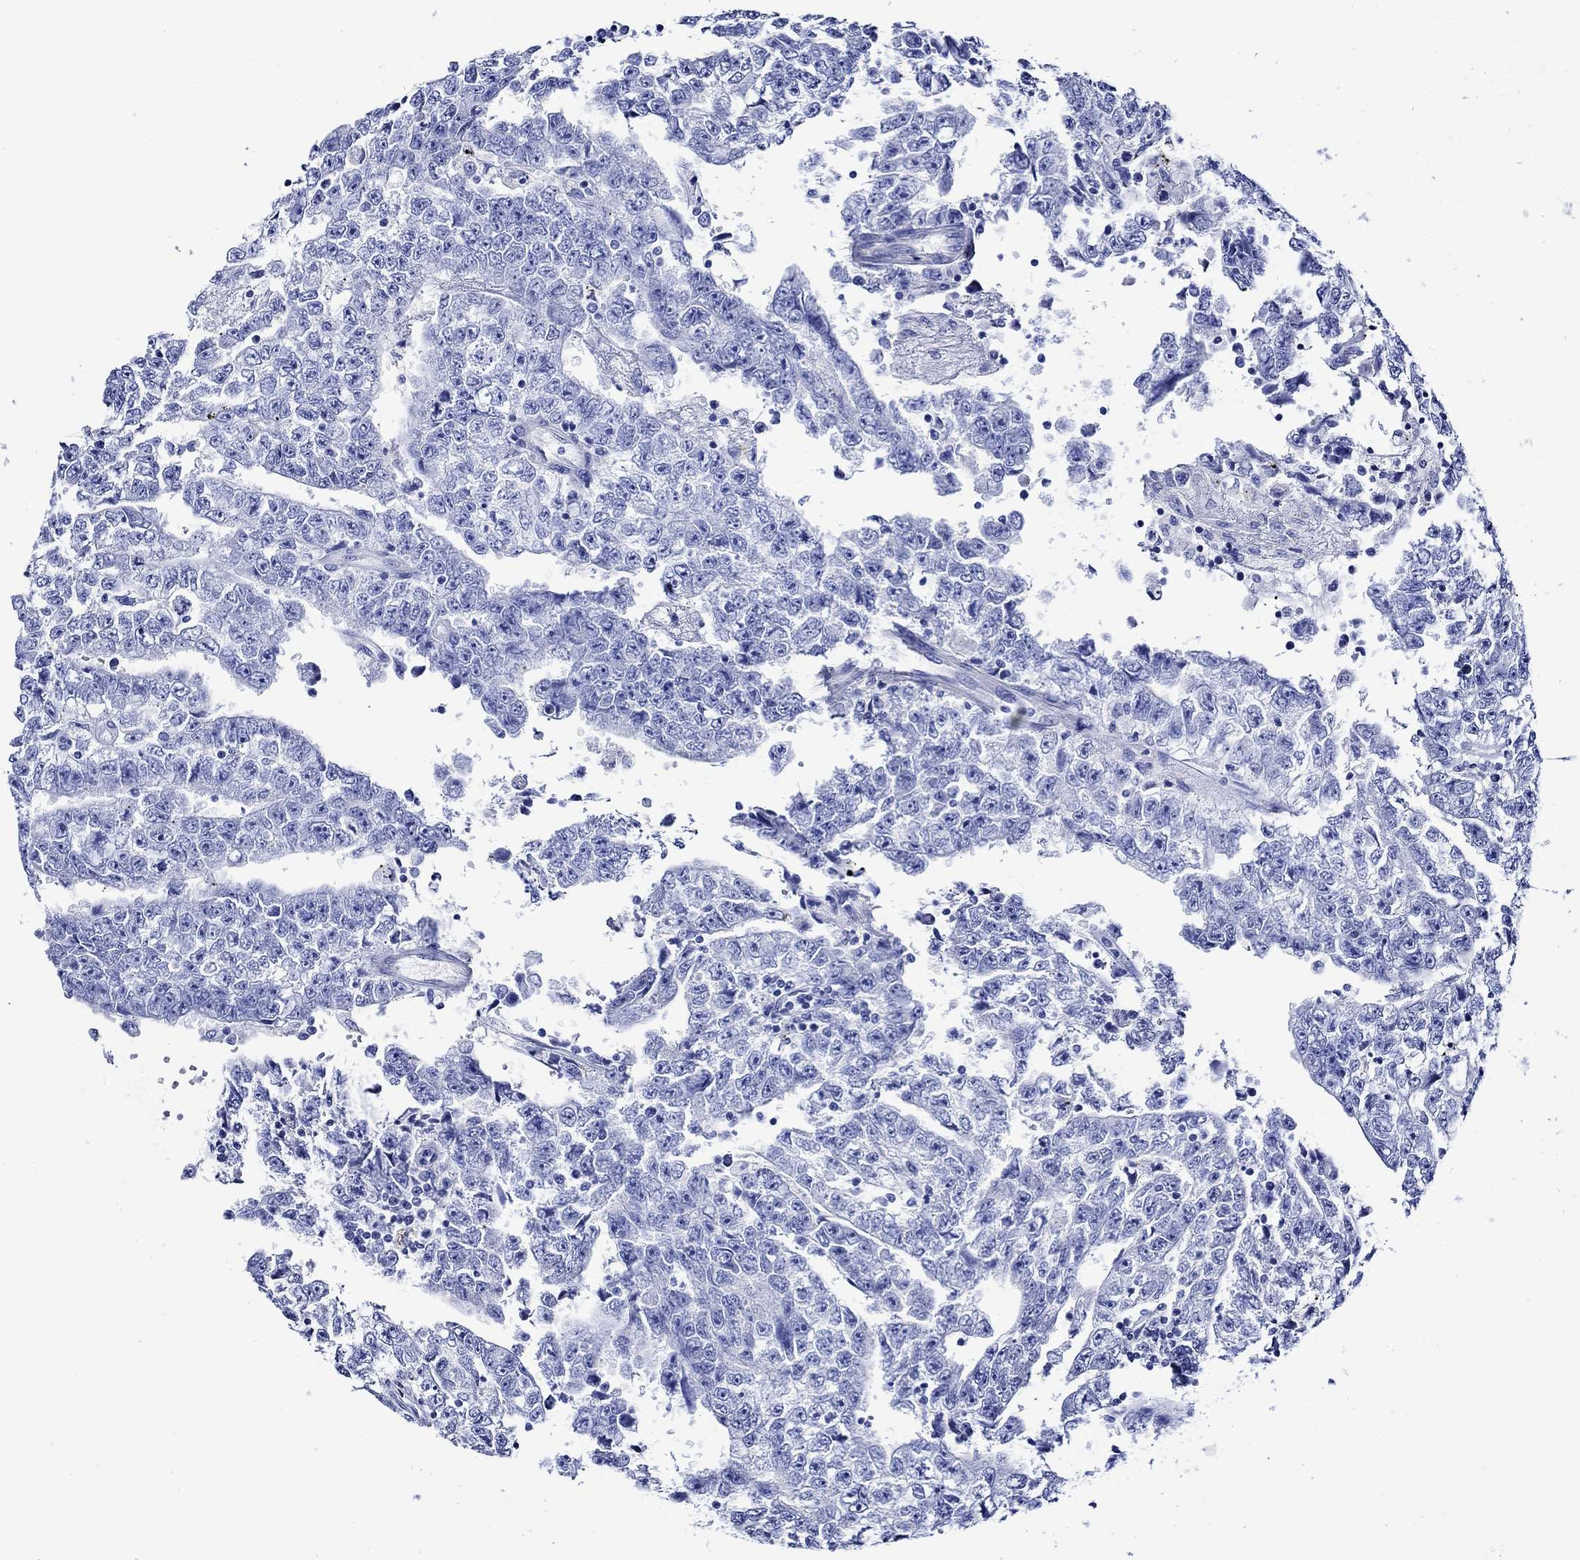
{"staining": {"intensity": "negative", "quantity": "none", "location": "none"}, "tissue": "testis cancer", "cell_type": "Tumor cells", "image_type": "cancer", "snomed": [{"axis": "morphology", "description": "Carcinoma, Embryonal, NOS"}, {"axis": "topography", "description": "Testis"}], "caption": "Tumor cells are negative for brown protein staining in testis embryonal carcinoma.", "gene": "CRYAB", "patient": {"sex": "male", "age": 25}}